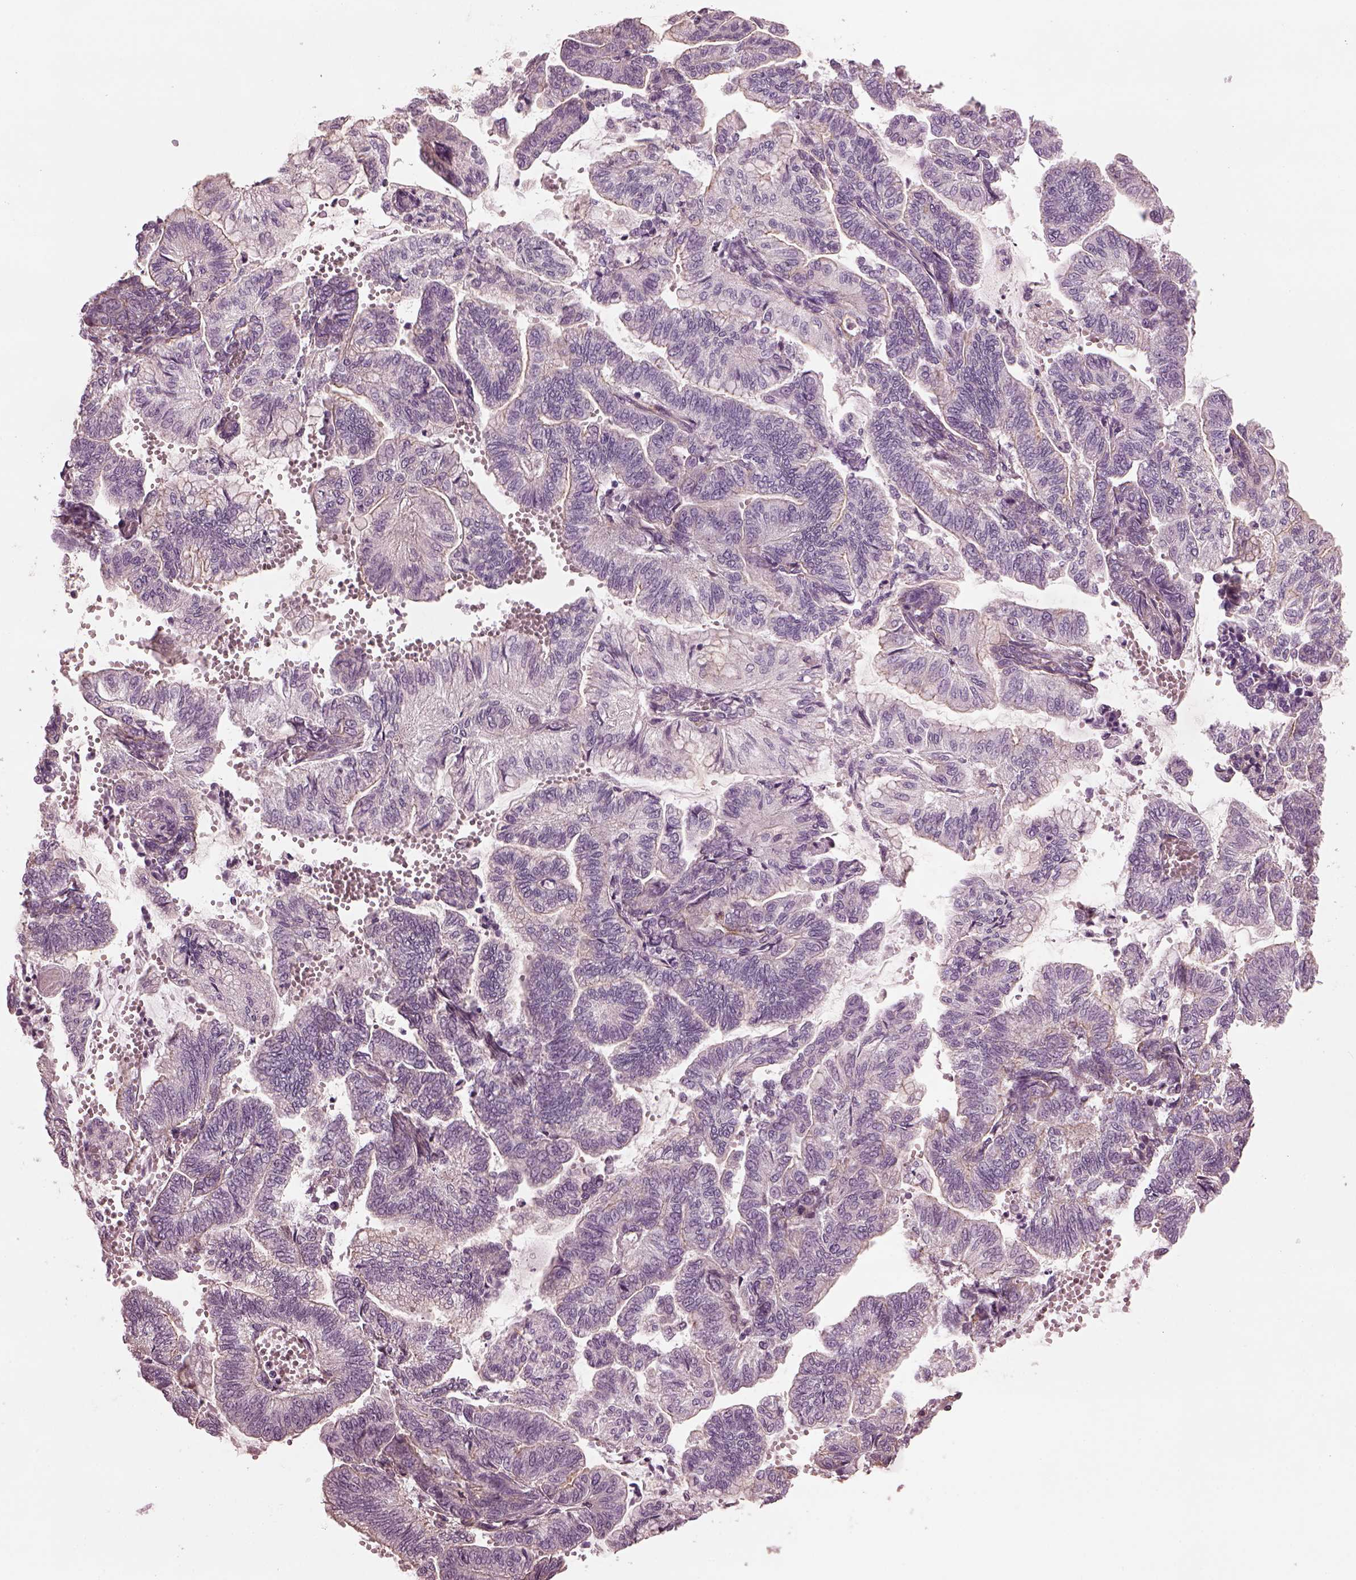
{"staining": {"intensity": "moderate", "quantity": "<25%", "location": "cytoplasmic/membranous"}, "tissue": "stomach cancer", "cell_type": "Tumor cells", "image_type": "cancer", "snomed": [{"axis": "morphology", "description": "Adenocarcinoma, NOS"}, {"axis": "topography", "description": "Stomach"}], "caption": "Immunohistochemistry micrograph of stomach cancer stained for a protein (brown), which reveals low levels of moderate cytoplasmic/membranous expression in about <25% of tumor cells.", "gene": "ODAD1", "patient": {"sex": "male", "age": 83}}